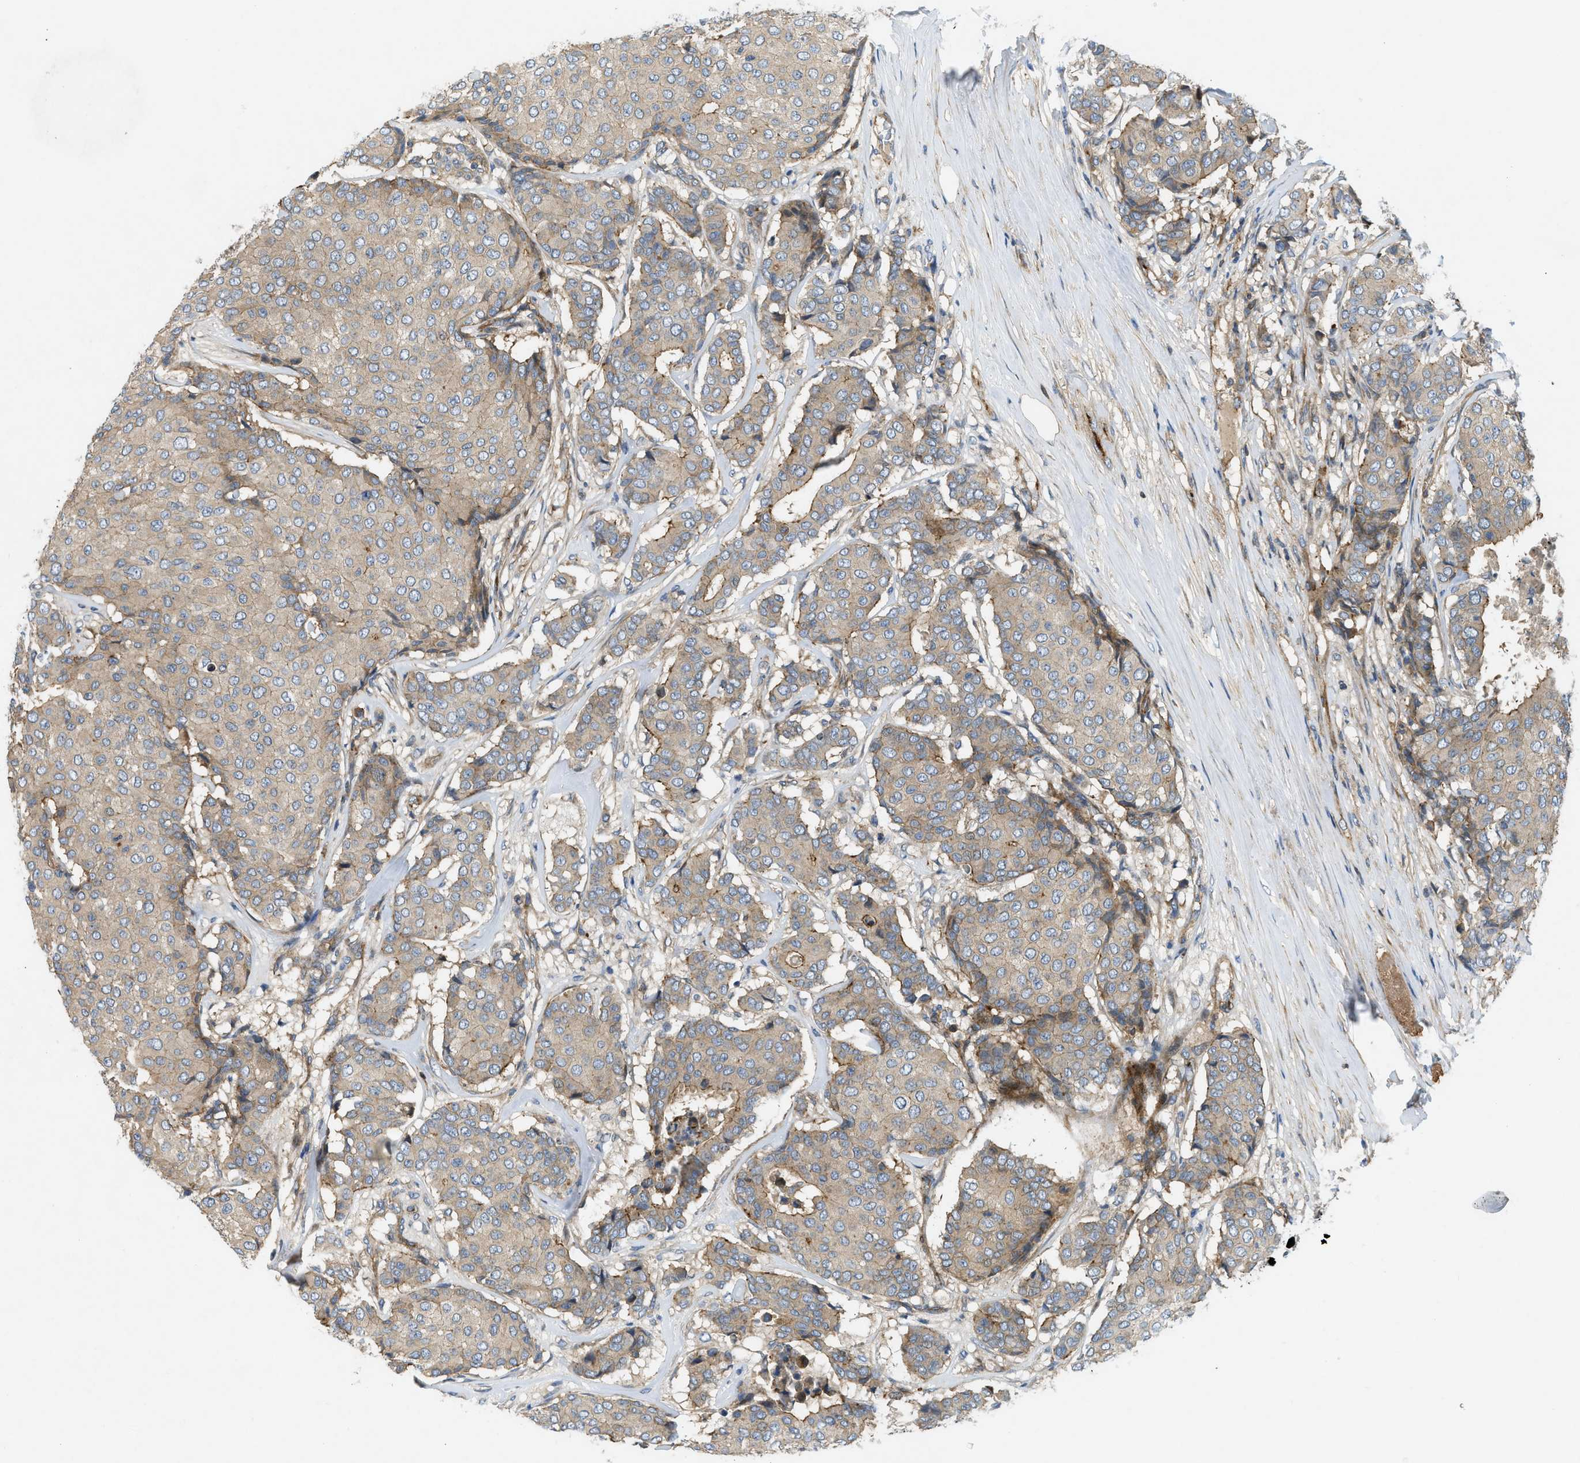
{"staining": {"intensity": "weak", "quantity": ">75%", "location": "cytoplasmic/membranous"}, "tissue": "breast cancer", "cell_type": "Tumor cells", "image_type": "cancer", "snomed": [{"axis": "morphology", "description": "Duct carcinoma"}, {"axis": "topography", "description": "Breast"}], "caption": "Breast infiltrating ductal carcinoma stained with DAB (3,3'-diaminobenzidine) immunohistochemistry (IHC) exhibits low levels of weak cytoplasmic/membranous expression in about >75% of tumor cells. (Stains: DAB (3,3'-diaminobenzidine) in brown, nuclei in blue, Microscopy: brightfield microscopy at high magnification).", "gene": "NYNRIN", "patient": {"sex": "female", "age": 75}}